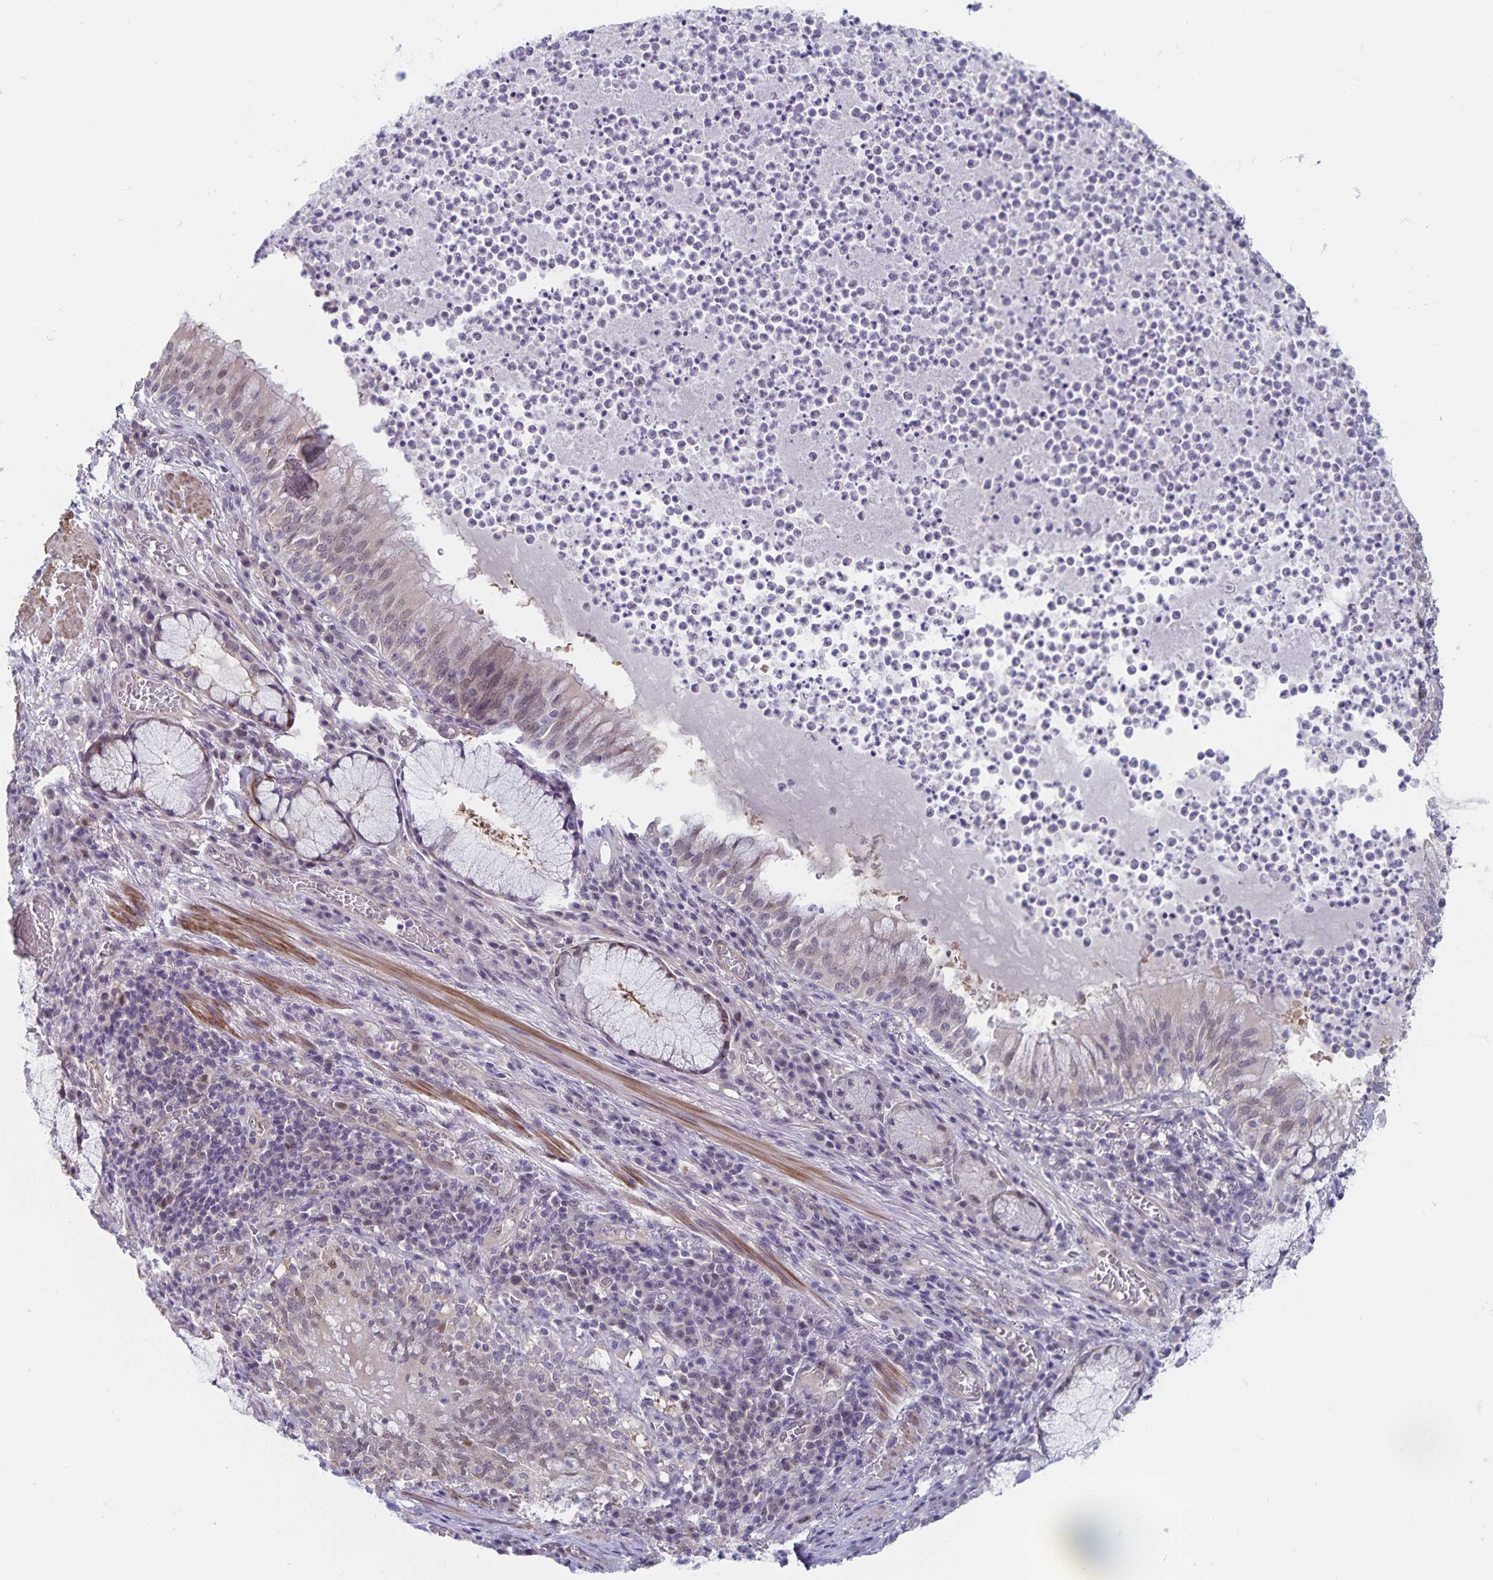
{"staining": {"intensity": "weak", "quantity": "25%-75%", "location": "nuclear"}, "tissue": "bronchus", "cell_type": "Respiratory epithelial cells", "image_type": "normal", "snomed": [{"axis": "morphology", "description": "Normal tissue, NOS"}, {"axis": "topography", "description": "Lymph node"}, {"axis": "topography", "description": "Bronchus"}], "caption": "DAB (3,3'-diaminobenzidine) immunohistochemical staining of unremarkable human bronchus shows weak nuclear protein positivity in about 25%-75% of respiratory epithelial cells.", "gene": "BAG6", "patient": {"sex": "male", "age": 56}}